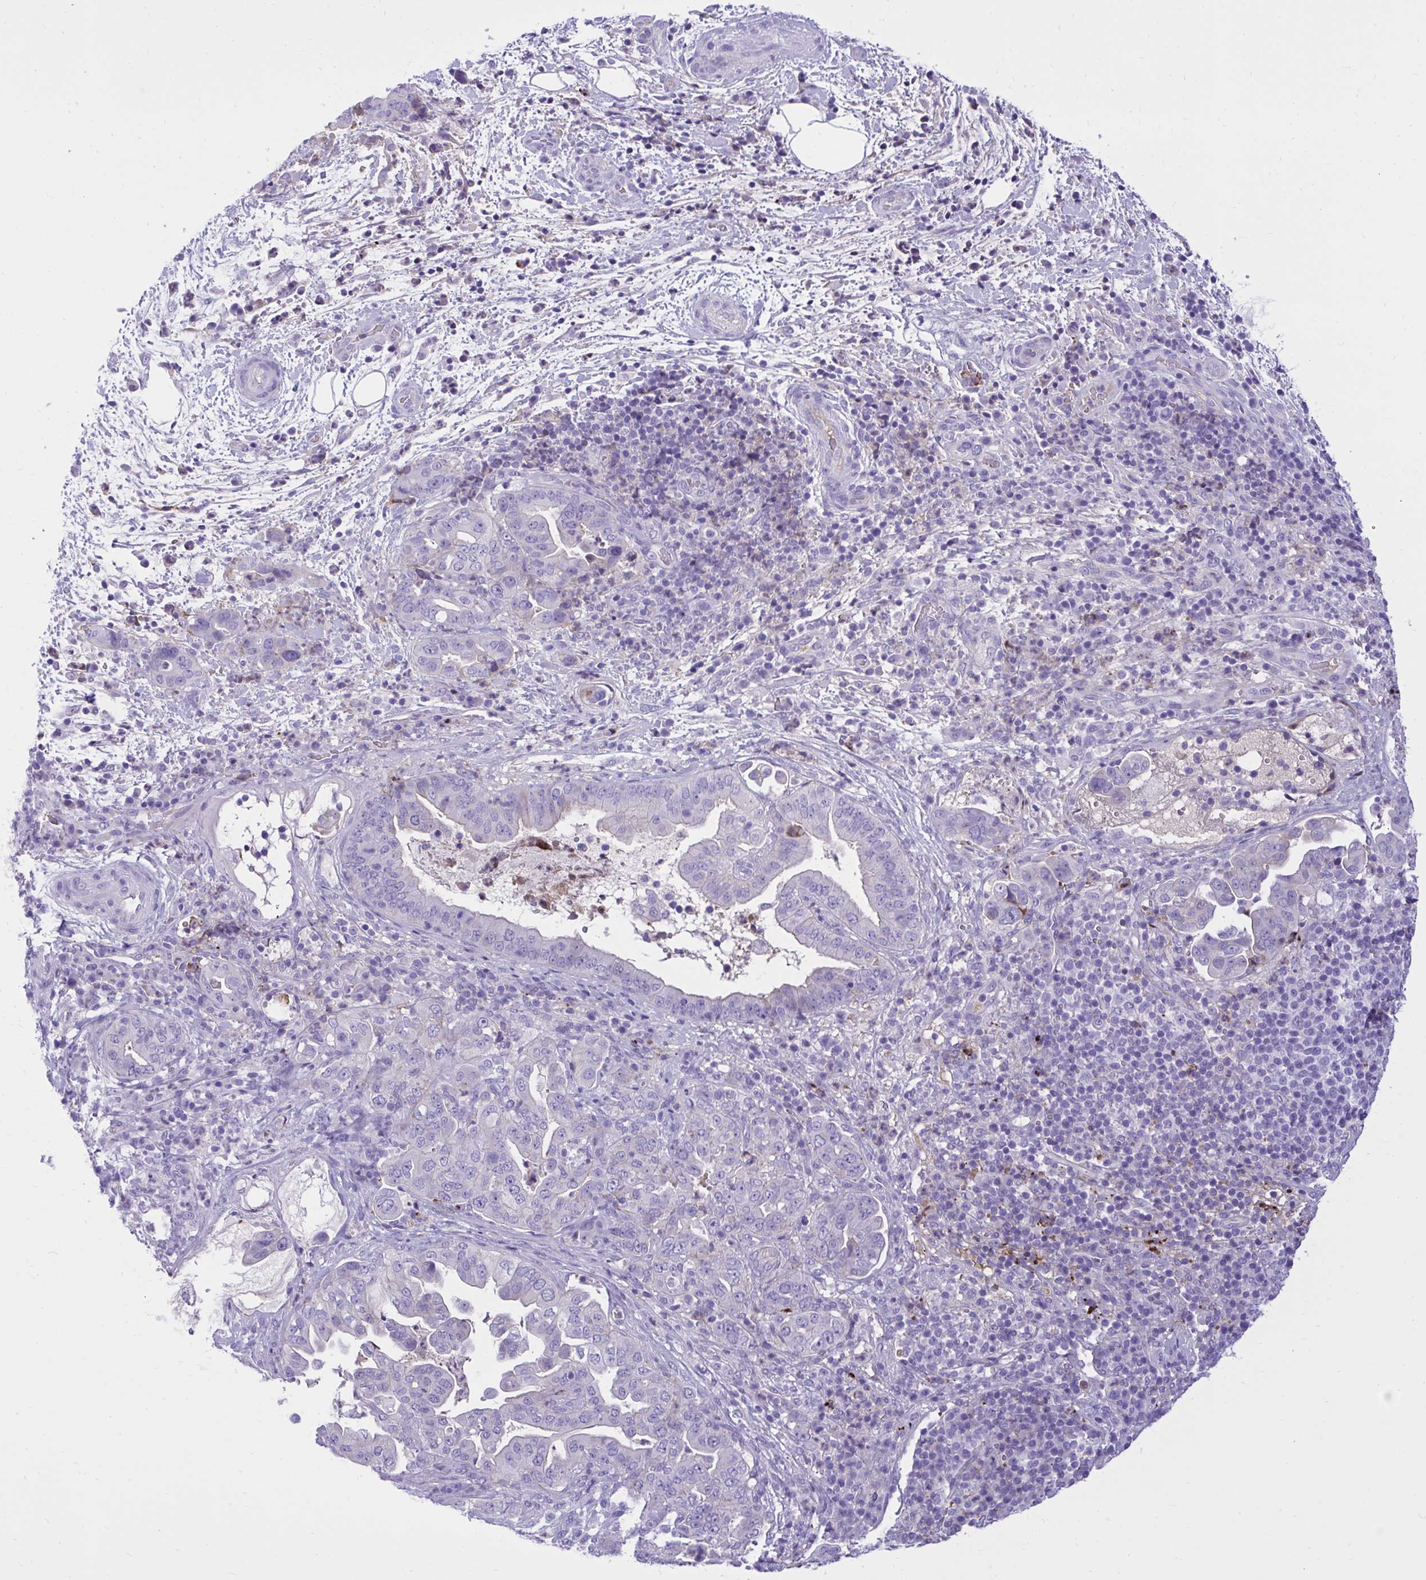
{"staining": {"intensity": "negative", "quantity": "none", "location": "none"}, "tissue": "pancreatic cancer", "cell_type": "Tumor cells", "image_type": "cancer", "snomed": [{"axis": "morphology", "description": "Normal tissue, NOS"}, {"axis": "morphology", "description": "Adenocarcinoma, NOS"}, {"axis": "topography", "description": "Lymph node"}, {"axis": "topography", "description": "Pancreas"}], "caption": "Tumor cells show no significant protein staining in adenocarcinoma (pancreatic). (Stains: DAB (3,3'-diaminobenzidine) immunohistochemistry with hematoxylin counter stain, Microscopy: brightfield microscopy at high magnification).", "gene": "HRG", "patient": {"sex": "female", "age": 67}}